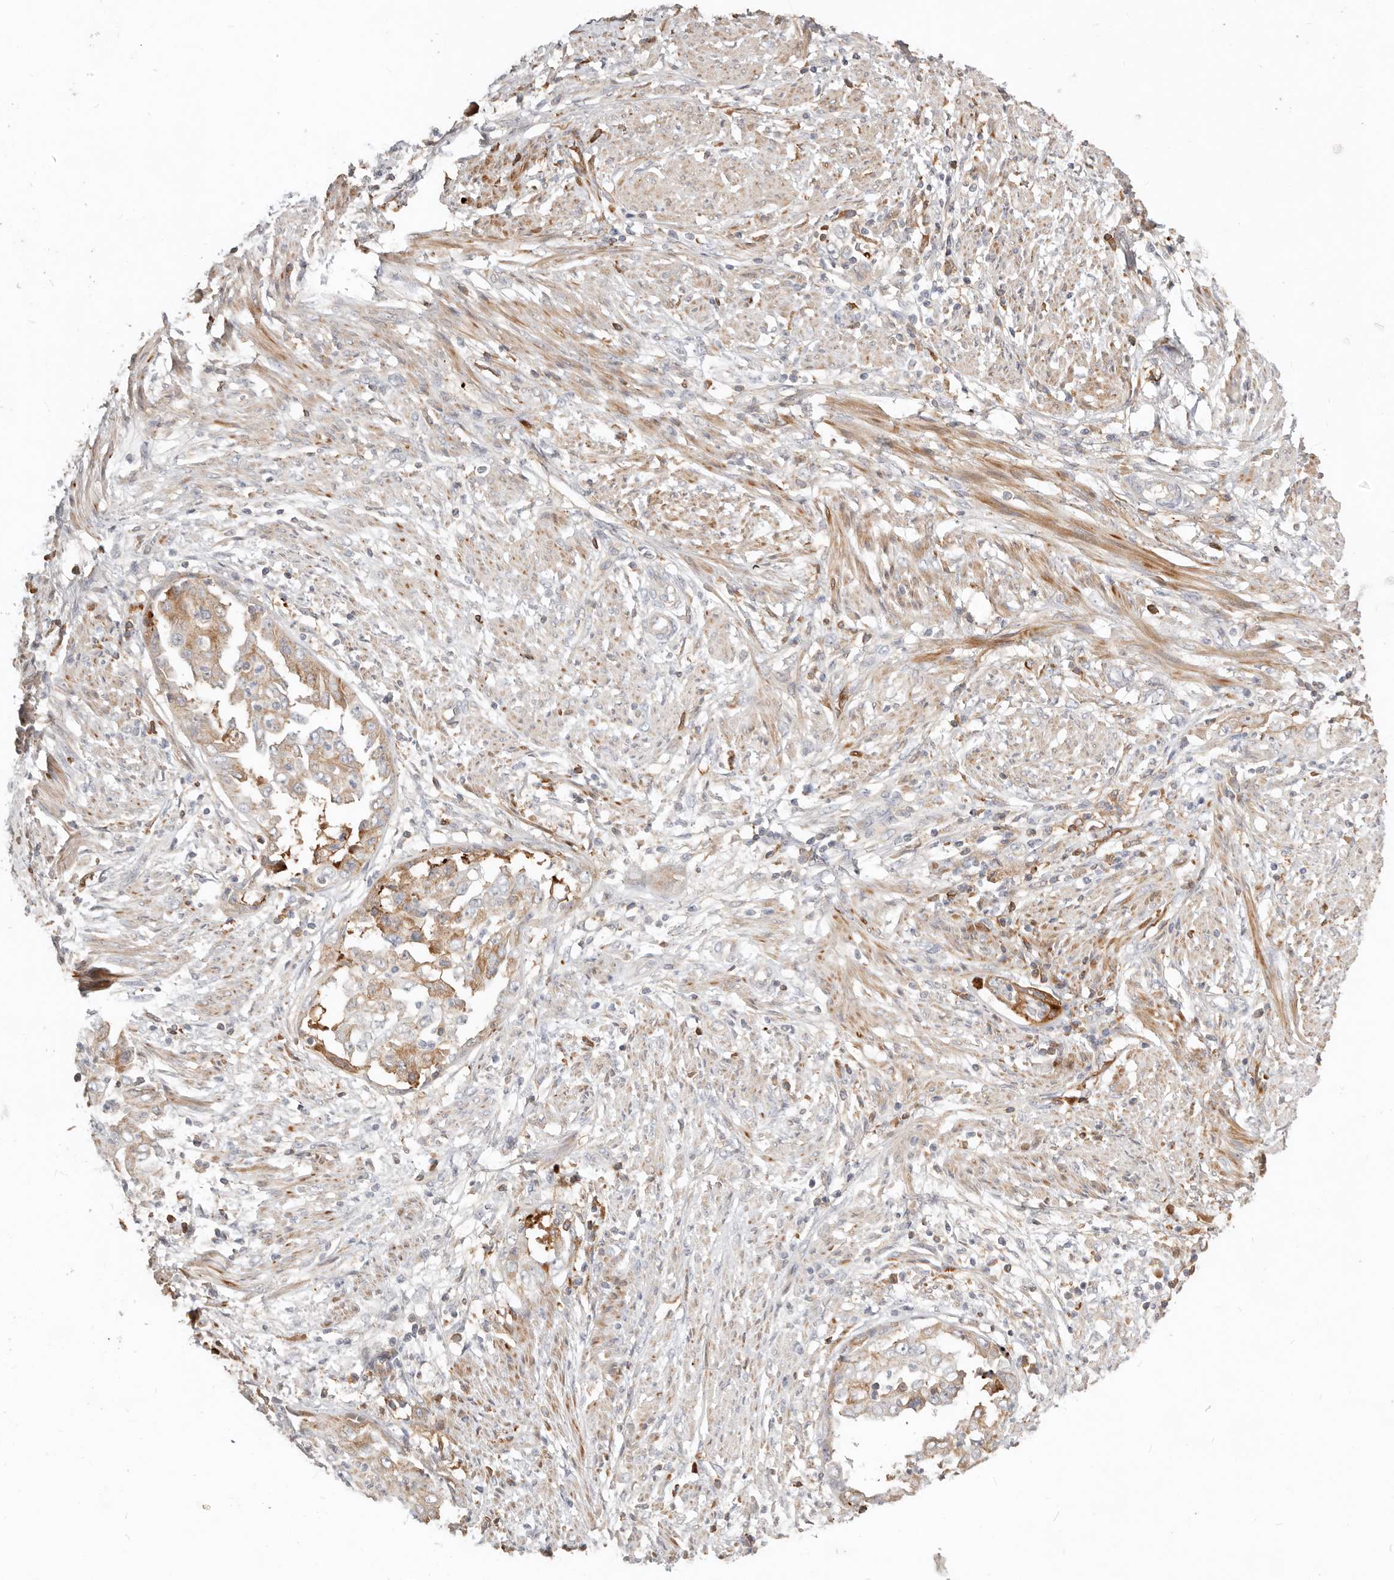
{"staining": {"intensity": "moderate", "quantity": "25%-75%", "location": "cytoplasmic/membranous"}, "tissue": "endometrial cancer", "cell_type": "Tumor cells", "image_type": "cancer", "snomed": [{"axis": "morphology", "description": "Adenocarcinoma, NOS"}, {"axis": "topography", "description": "Endometrium"}], "caption": "Human endometrial cancer stained for a protein (brown) shows moderate cytoplasmic/membranous positive staining in about 25%-75% of tumor cells.", "gene": "MTFR2", "patient": {"sex": "female", "age": 85}}